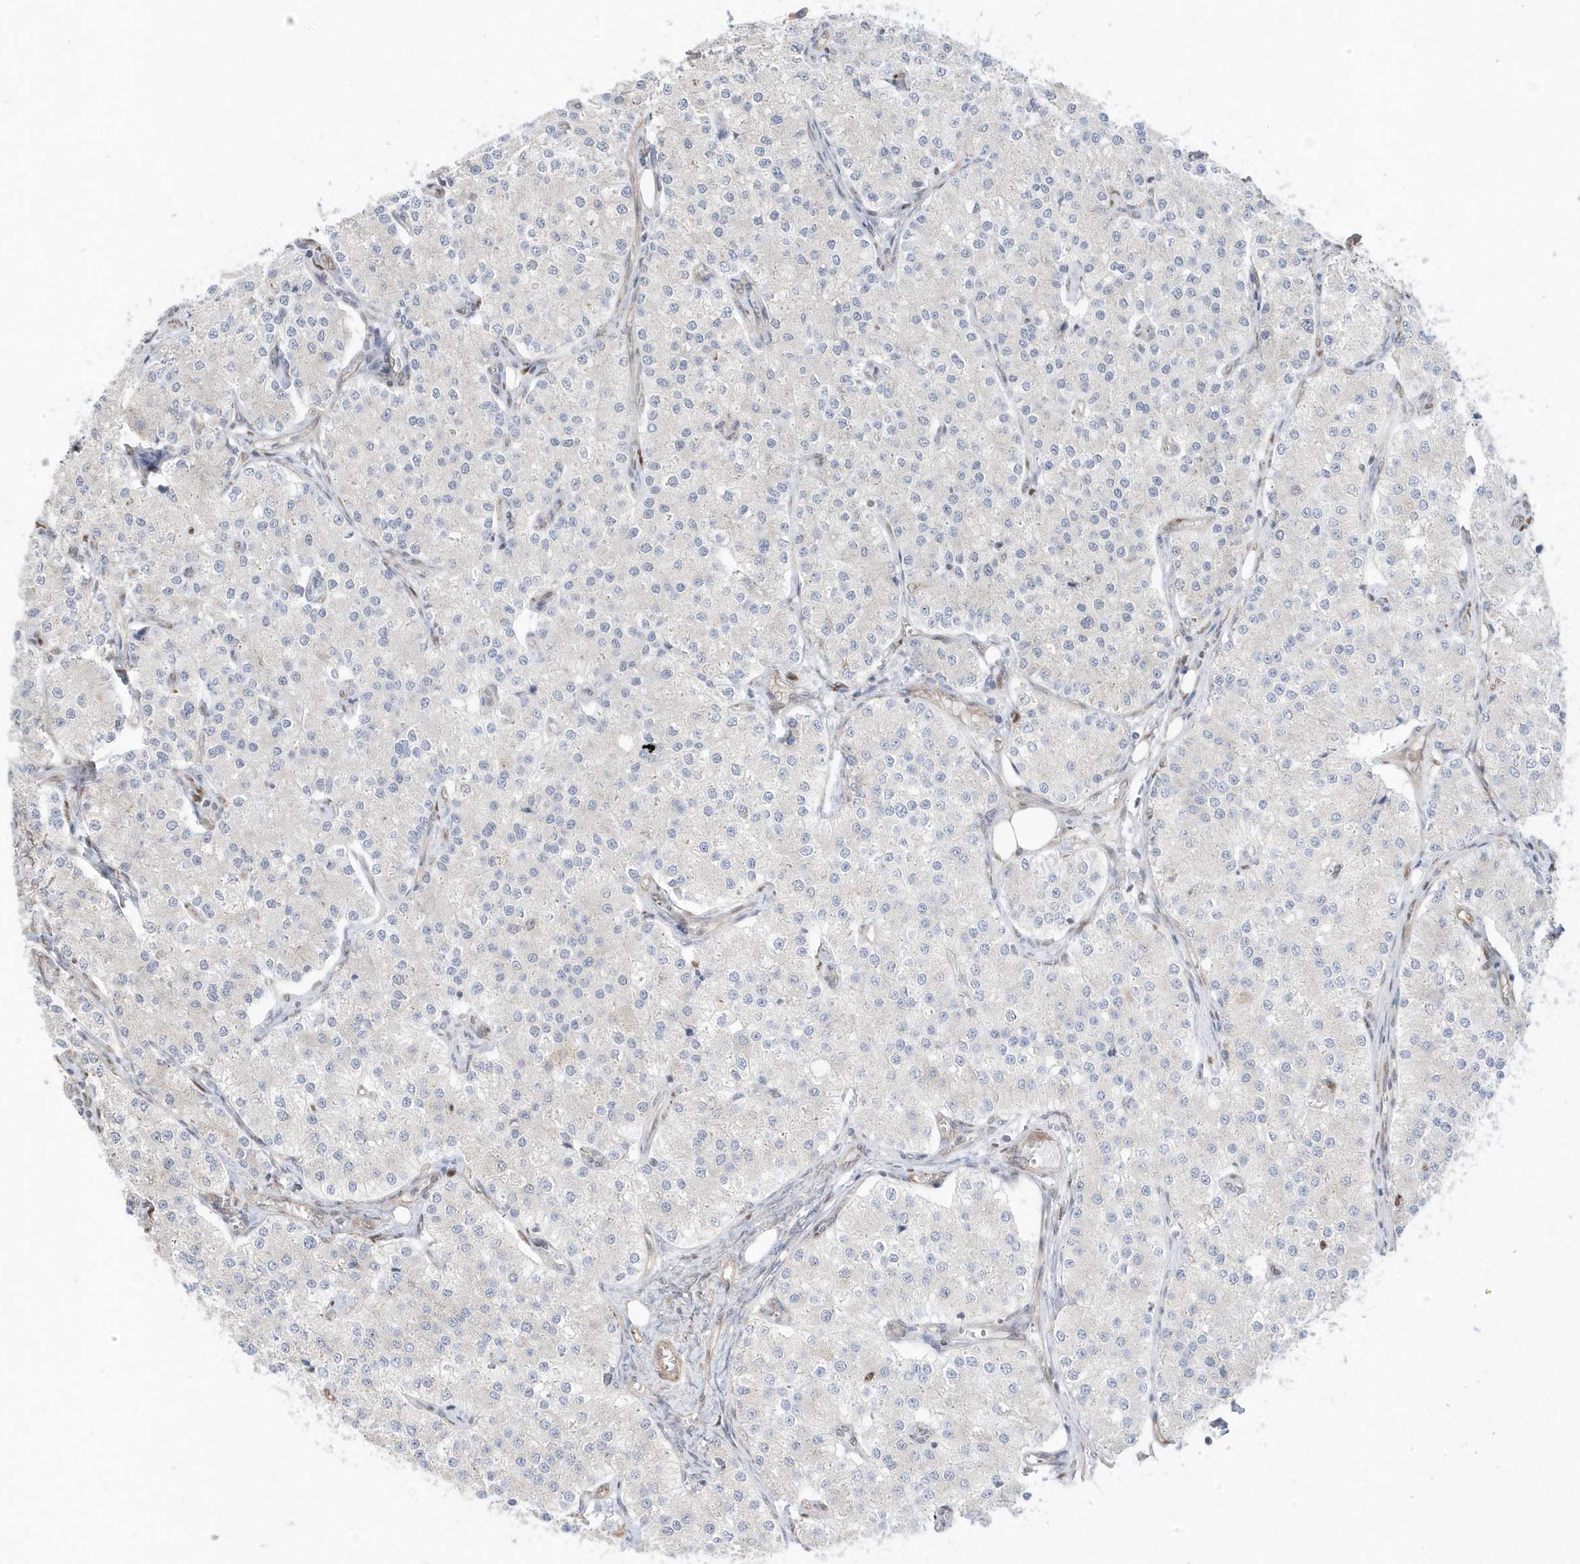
{"staining": {"intensity": "negative", "quantity": "none", "location": "none"}, "tissue": "carcinoid", "cell_type": "Tumor cells", "image_type": "cancer", "snomed": [{"axis": "morphology", "description": "Carcinoid, malignant, NOS"}, {"axis": "topography", "description": "Colon"}], "caption": "Micrograph shows no significant protein expression in tumor cells of carcinoid.", "gene": "GTPBP6", "patient": {"sex": "female", "age": 52}}